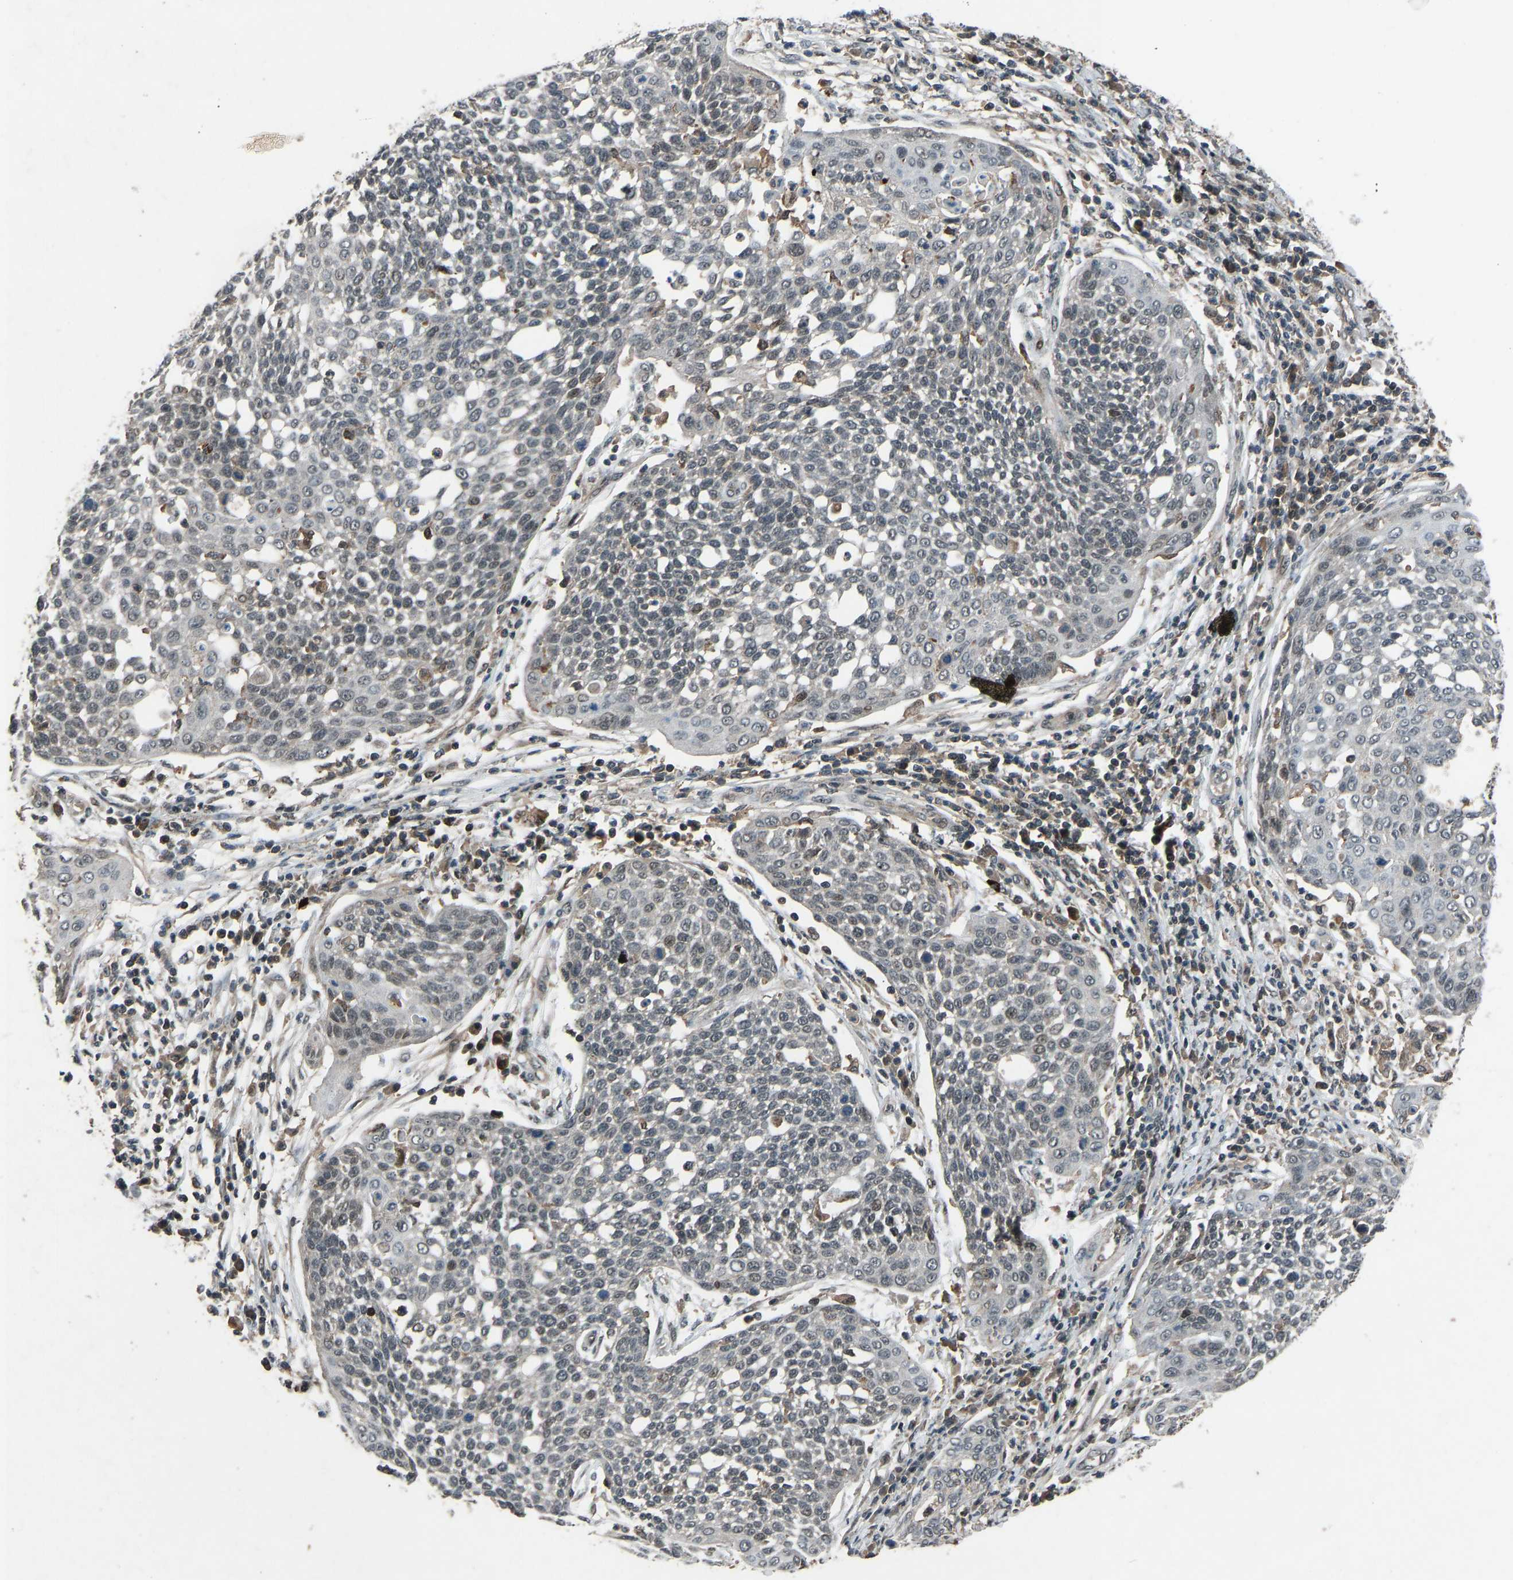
{"staining": {"intensity": "weak", "quantity": ">75%", "location": "cytoplasmic/membranous"}, "tissue": "cervical cancer", "cell_type": "Tumor cells", "image_type": "cancer", "snomed": [{"axis": "morphology", "description": "Squamous cell carcinoma, NOS"}, {"axis": "topography", "description": "Cervix"}], "caption": "Immunohistochemistry (IHC) image of cervical squamous cell carcinoma stained for a protein (brown), which displays low levels of weak cytoplasmic/membranous staining in approximately >75% of tumor cells.", "gene": "SLC43A1", "patient": {"sex": "female", "age": 34}}